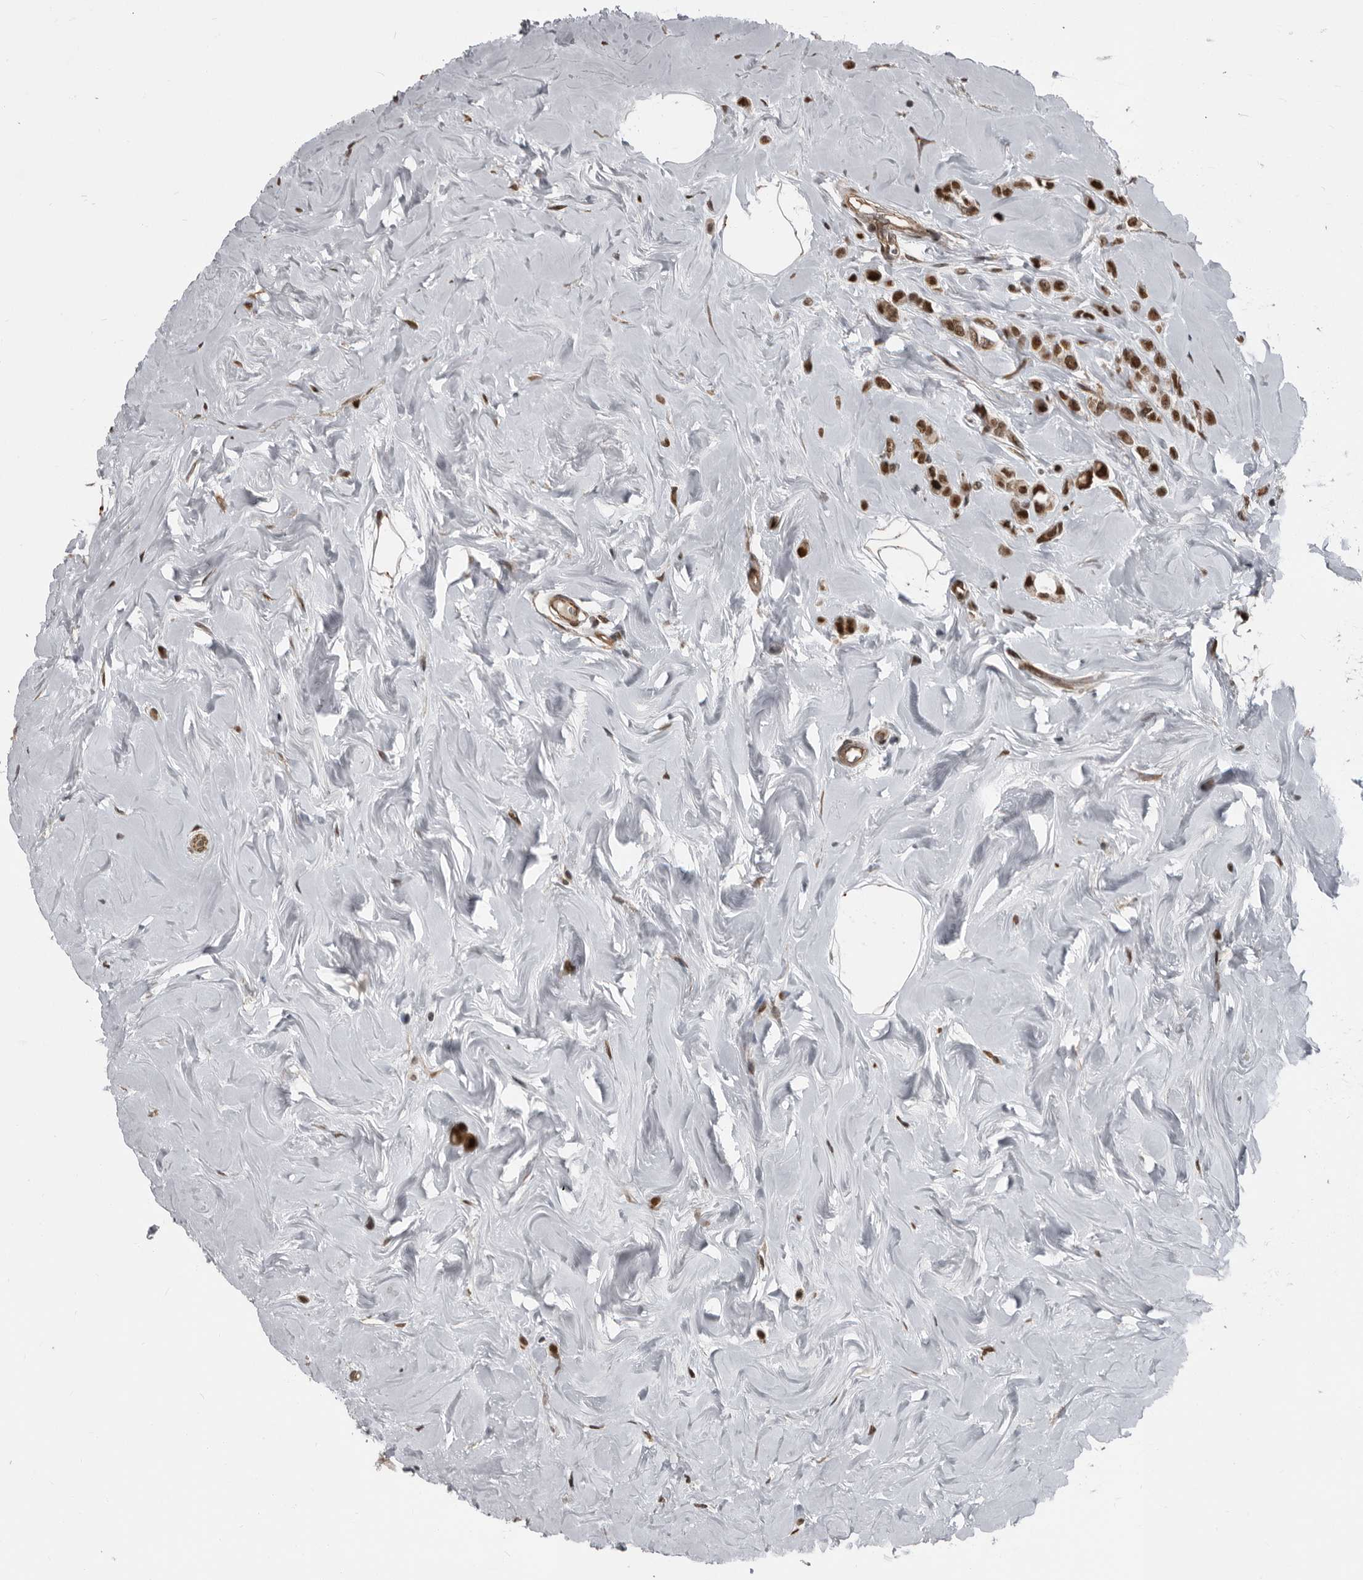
{"staining": {"intensity": "strong", "quantity": ">75%", "location": "nuclear"}, "tissue": "breast cancer", "cell_type": "Tumor cells", "image_type": "cancer", "snomed": [{"axis": "morphology", "description": "Lobular carcinoma"}, {"axis": "topography", "description": "Breast"}], "caption": "A high-resolution micrograph shows immunohistochemistry (IHC) staining of lobular carcinoma (breast), which displays strong nuclear expression in about >75% of tumor cells.", "gene": "CHD1L", "patient": {"sex": "female", "age": 47}}